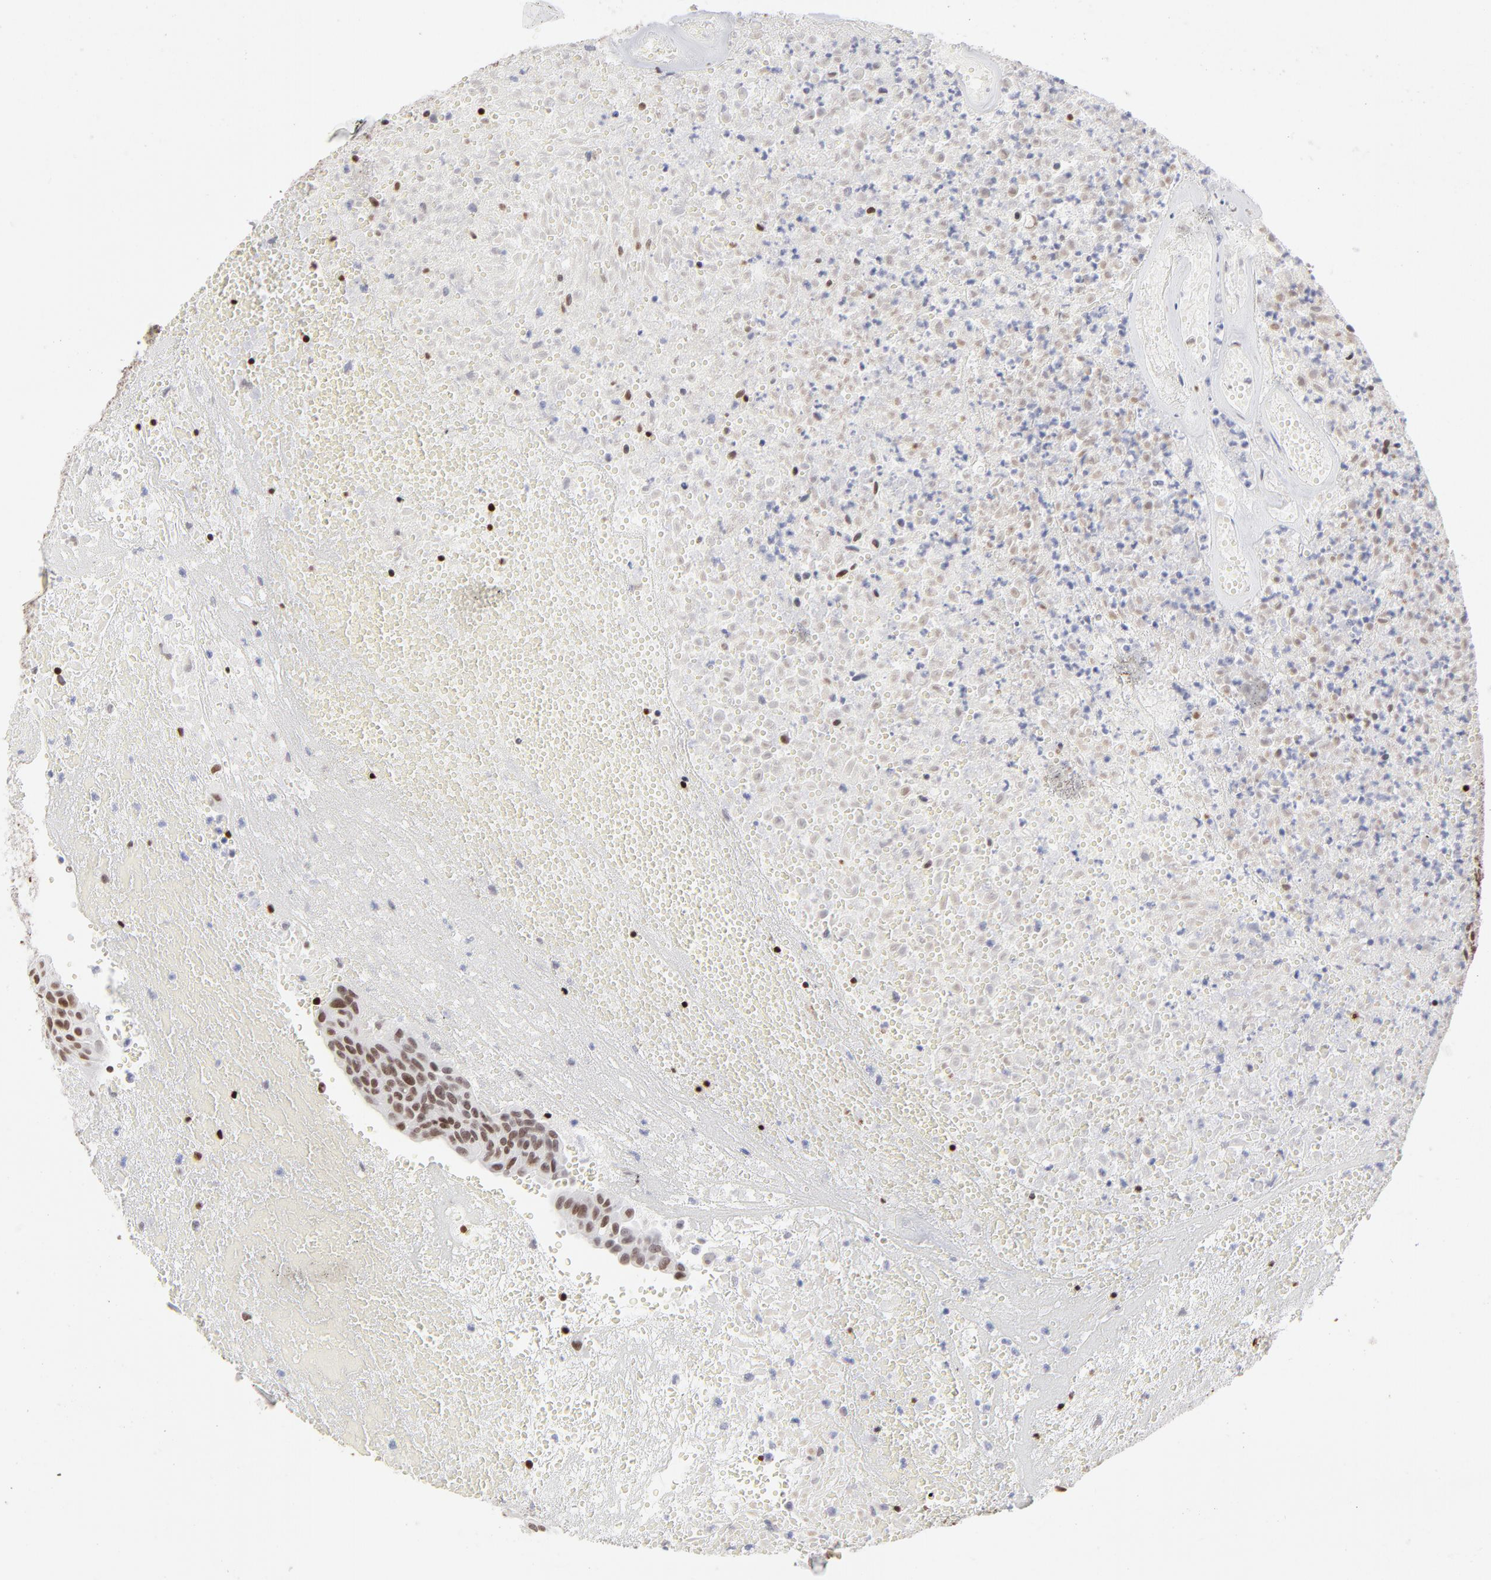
{"staining": {"intensity": "strong", "quantity": ">75%", "location": "nuclear"}, "tissue": "urothelial cancer", "cell_type": "Tumor cells", "image_type": "cancer", "snomed": [{"axis": "morphology", "description": "Urothelial carcinoma, High grade"}, {"axis": "topography", "description": "Urinary bladder"}], "caption": "Tumor cells show strong nuclear positivity in approximately >75% of cells in high-grade urothelial carcinoma.", "gene": "PARP1", "patient": {"sex": "male", "age": 66}}